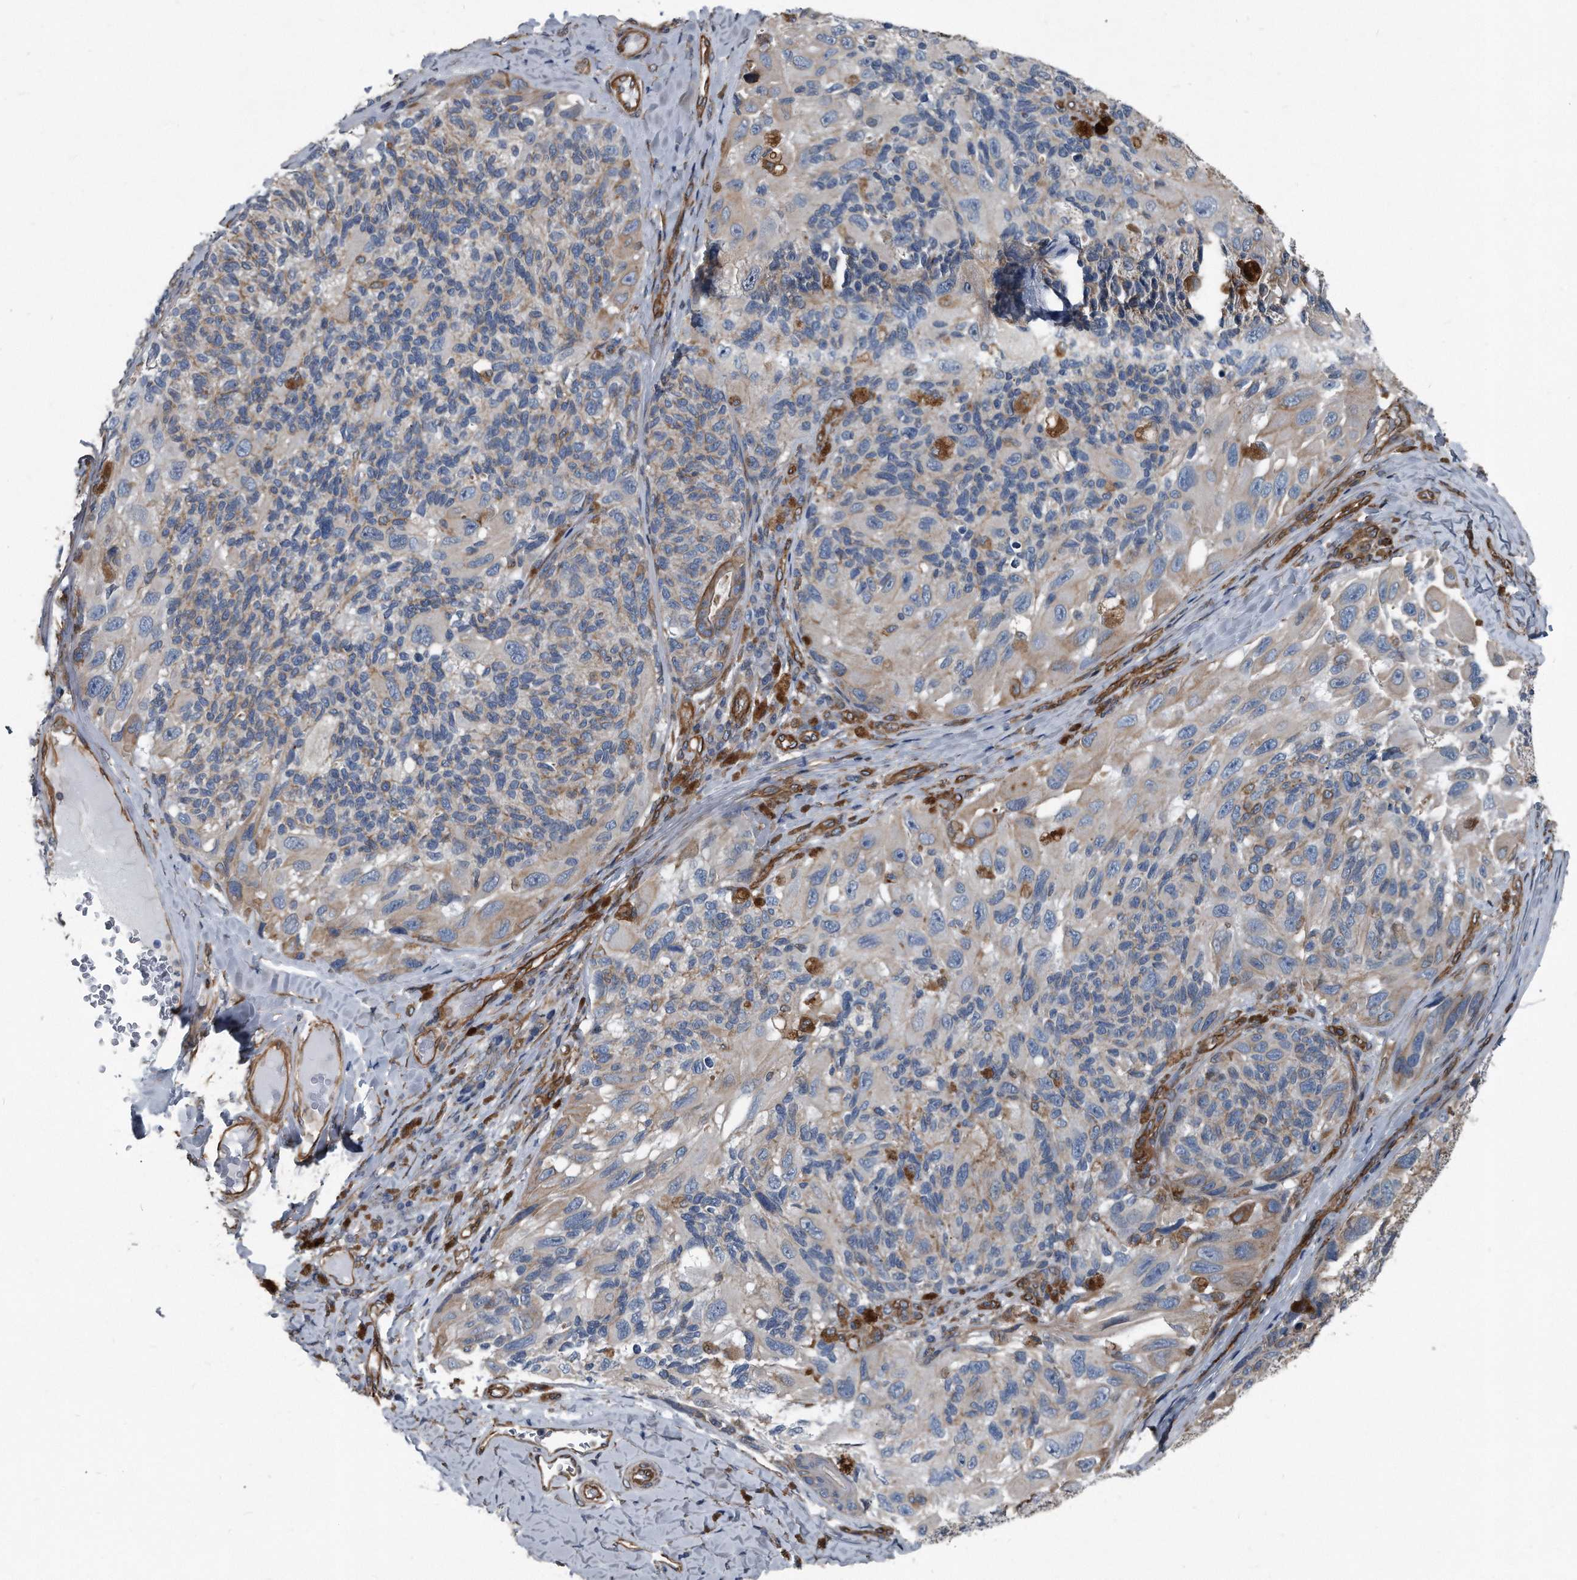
{"staining": {"intensity": "negative", "quantity": "none", "location": "none"}, "tissue": "melanoma", "cell_type": "Tumor cells", "image_type": "cancer", "snomed": [{"axis": "morphology", "description": "Malignant melanoma, NOS"}, {"axis": "topography", "description": "Skin"}], "caption": "Tumor cells show no significant staining in malignant melanoma.", "gene": "PLEC", "patient": {"sex": "female", "age": 73}}